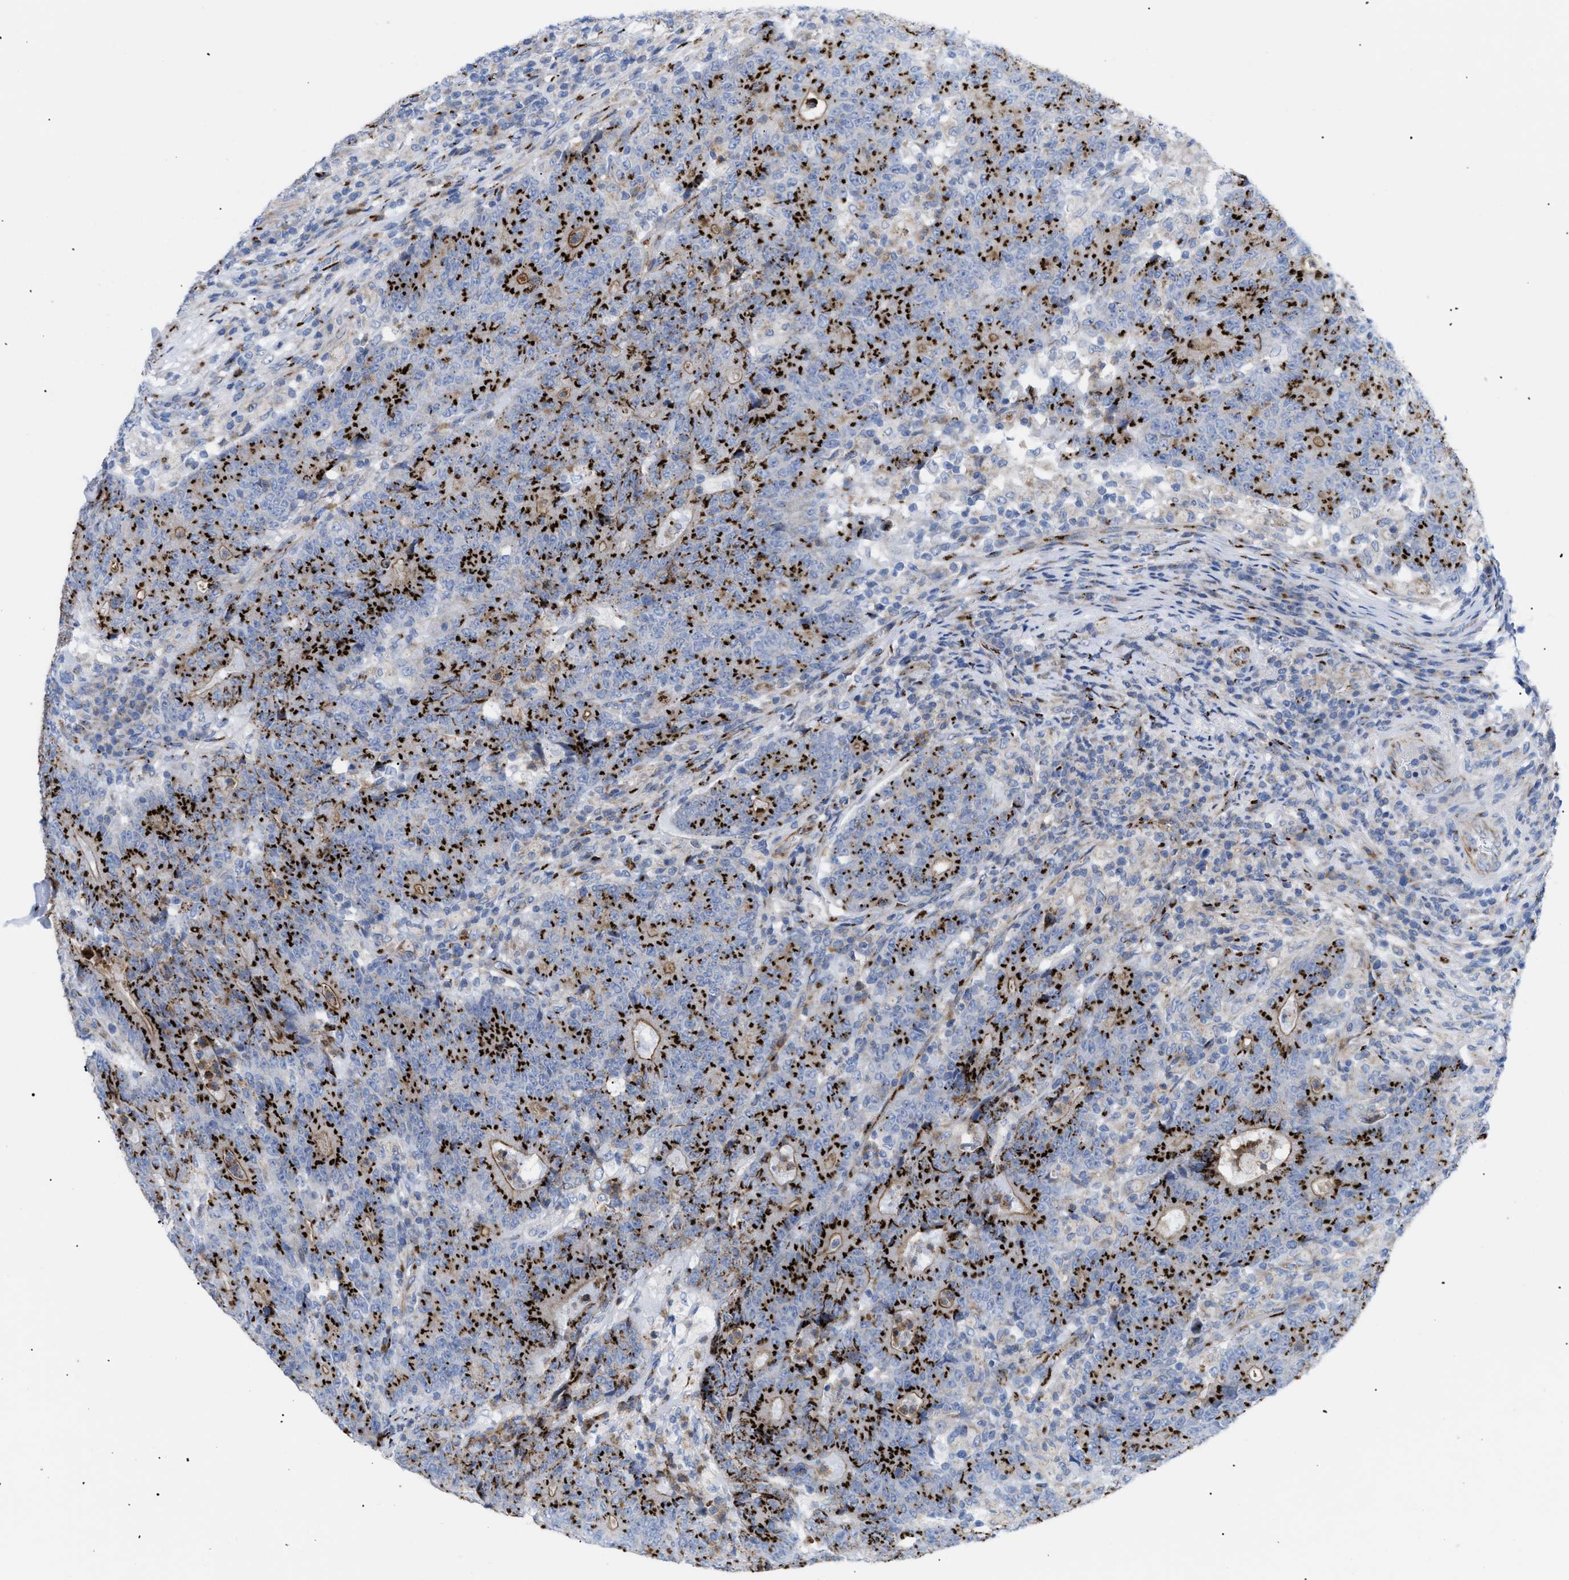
{"staining": {"intensity": "strong", "quantity": ">75%", "location": "cytoplasmic/membranous"}, "tissue": "colorectal cancer", "cell_type": "Tumor cells", "image_type": "cancer", "snomed": [{"axis": "morphology", "description": "Normal tissue, NOS"}, {"axis": "morphology", "description": "Adenocarcinoma, NOS"}, {"axis": "topography", "description": "Colon"}], "caption": "An immunohistochemistry image of tumor tissue is shown. Protein staining in brown labels strong cytoplasmic/membranous positivity in colorectal cancer within tumor cells. Immunohistochemistry (ihc) stains the protein of interest in brown and the nuclei are stained blue.", "gene": "TMEM17", "patient": {"sex": "female", "age": 75}}